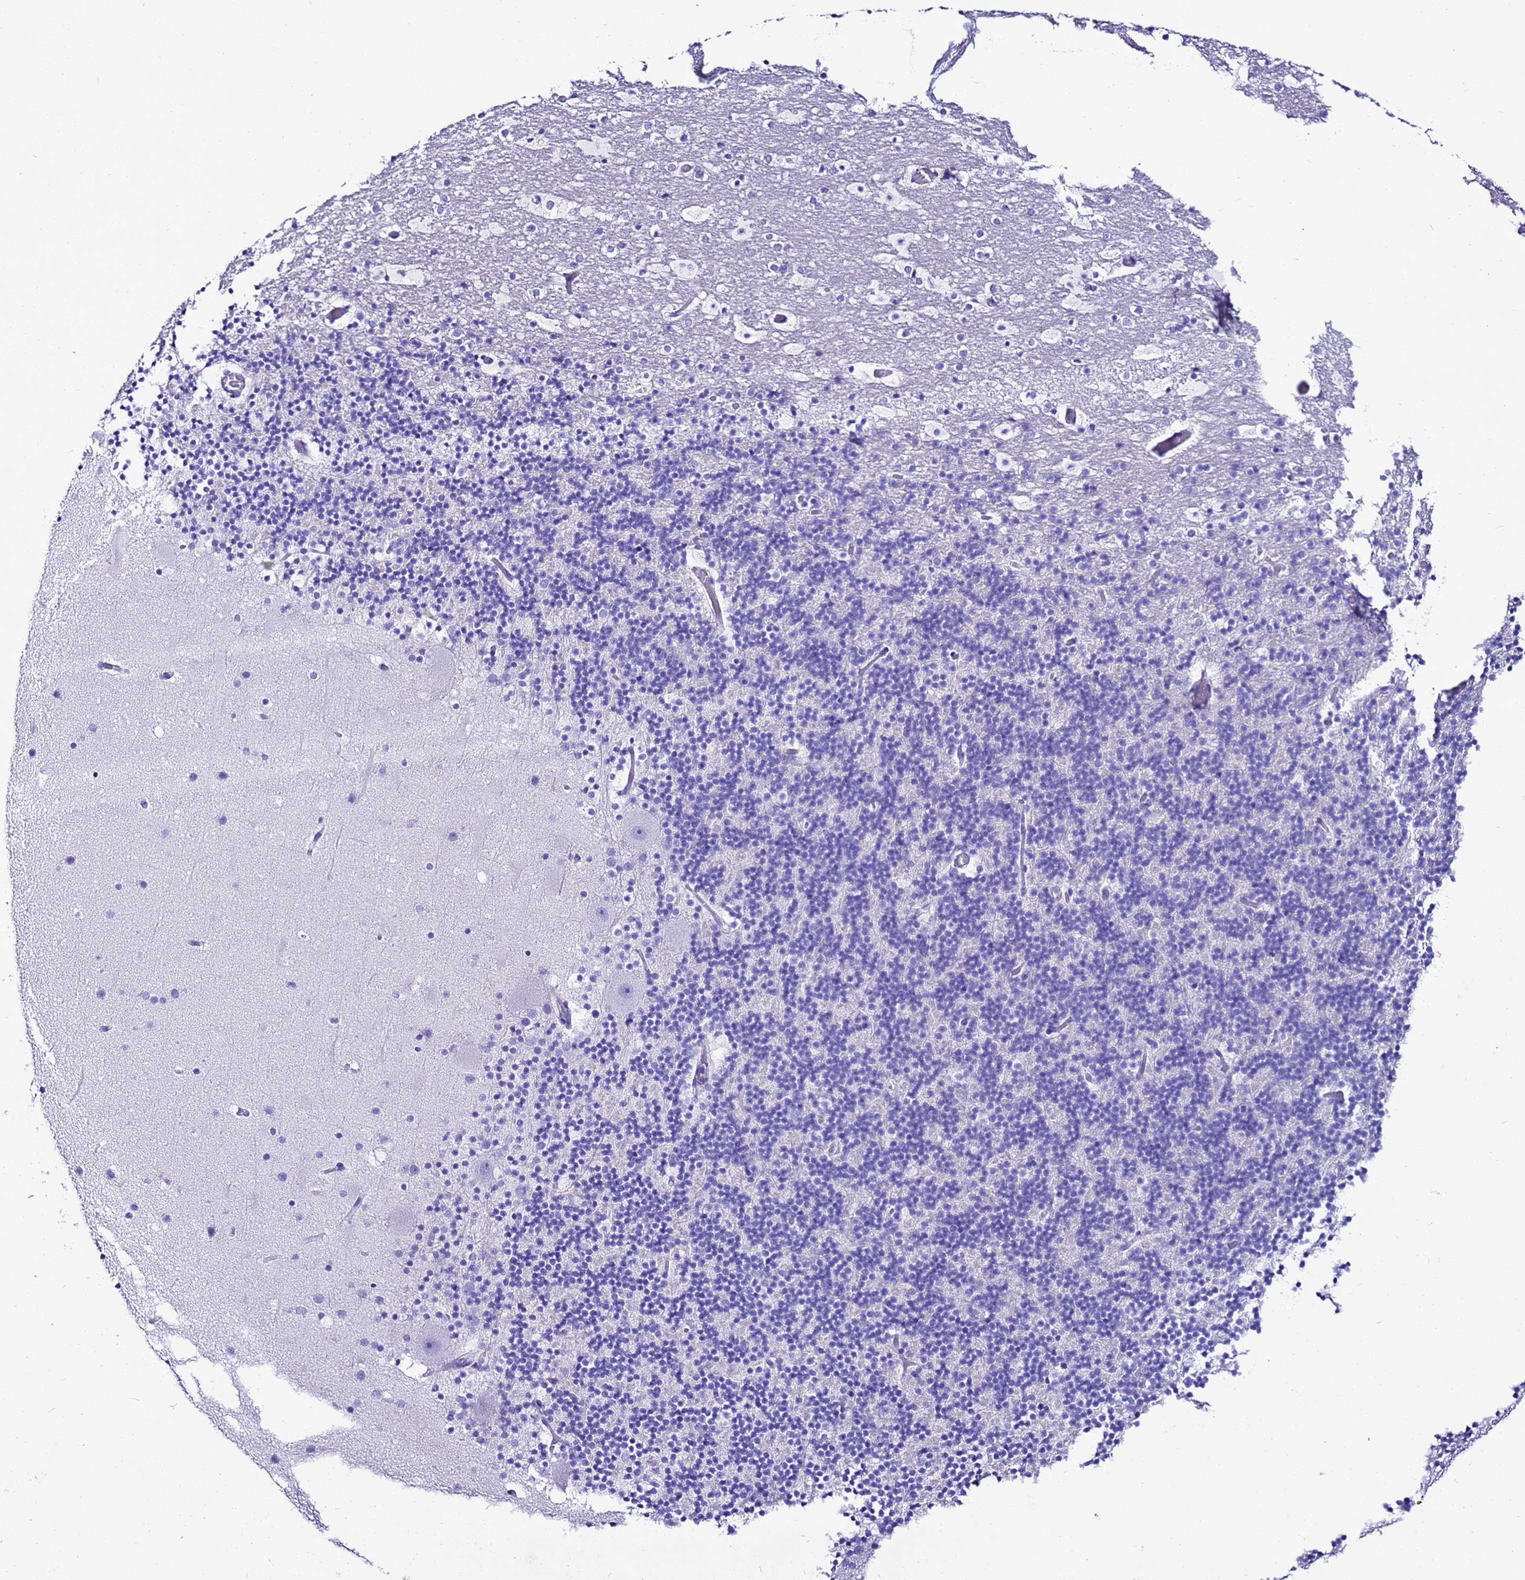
{"staining": {"intensity": "negative", "quantity": "none", "location": "none"}, "tissue": "cerebellum", "cell_type": "Cells in granular layer", "image_type": "normal", "snomed": [{"axis": "morphology", "description": "Normal tissue, NOS"}, {"axis": "topography", "description": "Cerebellum"}], "caption": "Immunohistochemistry histopathology image of unremarkable cerebellum: human cerebellum stained with DAB shows no significant protein expression in cells in granular layer.", "gene": "BEST2", "patient": {"sex": "male", "age": 57}}